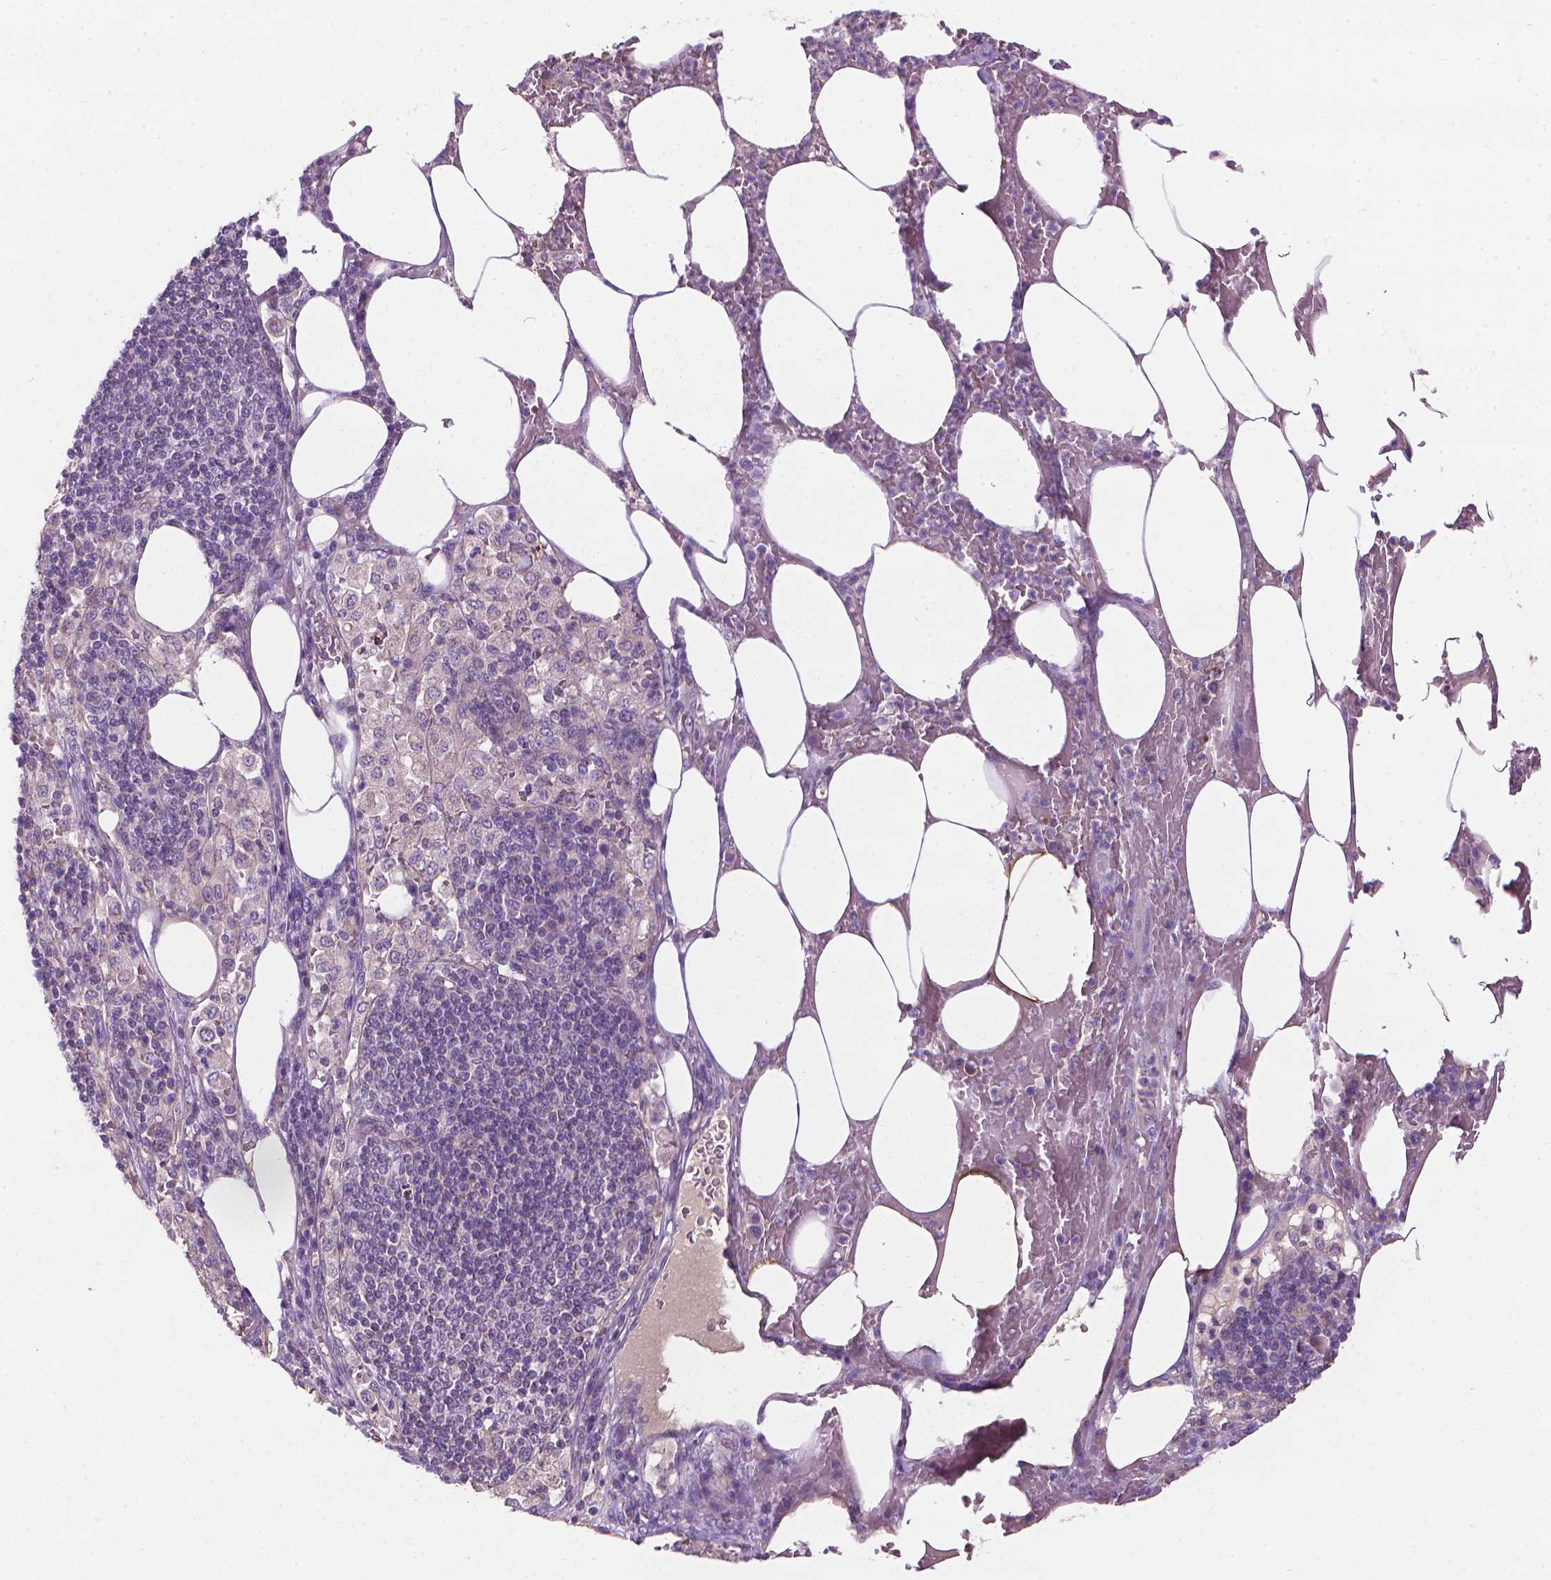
{"staining": {"intensity": "negative", "quantity": "none", "location": "none"}, "tissue": "pancreatic cancer", "cell_type": "Tumor cells", "image_type": "cancer", "snomed": [{"axis": "morphology", "description": "Adenocarcinoma, NOS"}, {"axis": "topography", "description": "Pancreas"}], "caption": "Histopathology image shows no protein staining in tumor cells of pancreatic cancer (adenocarcinoma) tissue. The staining is performed using DAB (3,3'-diaminobenzidine) brown chromogen with nuclei counter-stained in using hematoxylin.", "gene": "RIIAD1", "patient": {"sex": "female", "age": 61}}